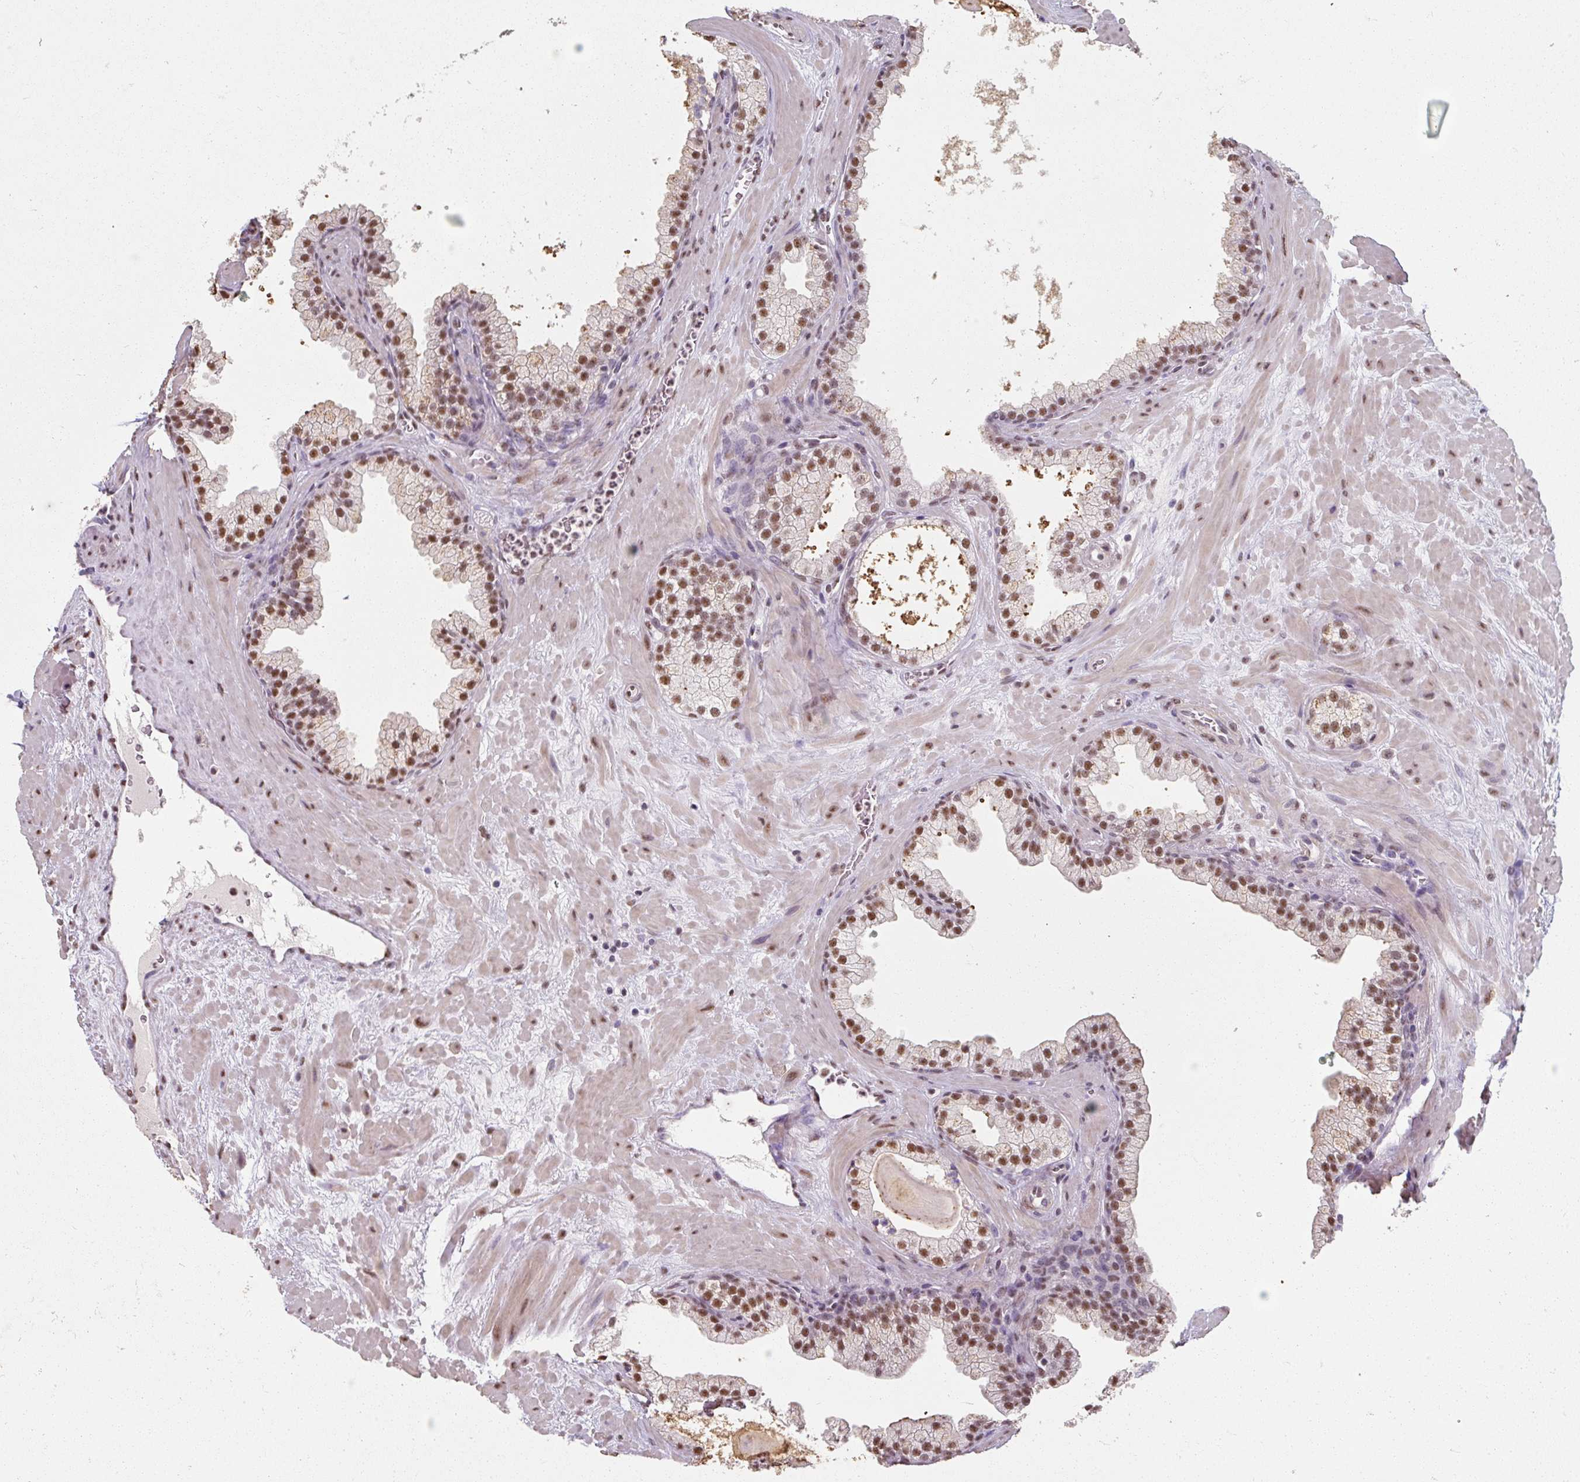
{"staining": {"intensity": "moderate", "quantity": "25%-75%", "location": "nuclear"}, "tissue": "prostate", "cell_type": "Glandular cells", "image_type": "normal", "snomed": [{"axis": "morphology", "description": "Normal tissue, NOS"}, {"axis": "topography", "description": "Prostate"}, {"axis": "topography", "description": "Peripheral nerve tissue"}], "caption": "Immunohistochemical staining of normal prostate demonstrates 25%-75% levels of moderate nuclear protein expression in approximately 25%-75% of glandular cells.", "gene": "ENSG00000291316", "patient": {"sex": "male", "age": 61}}